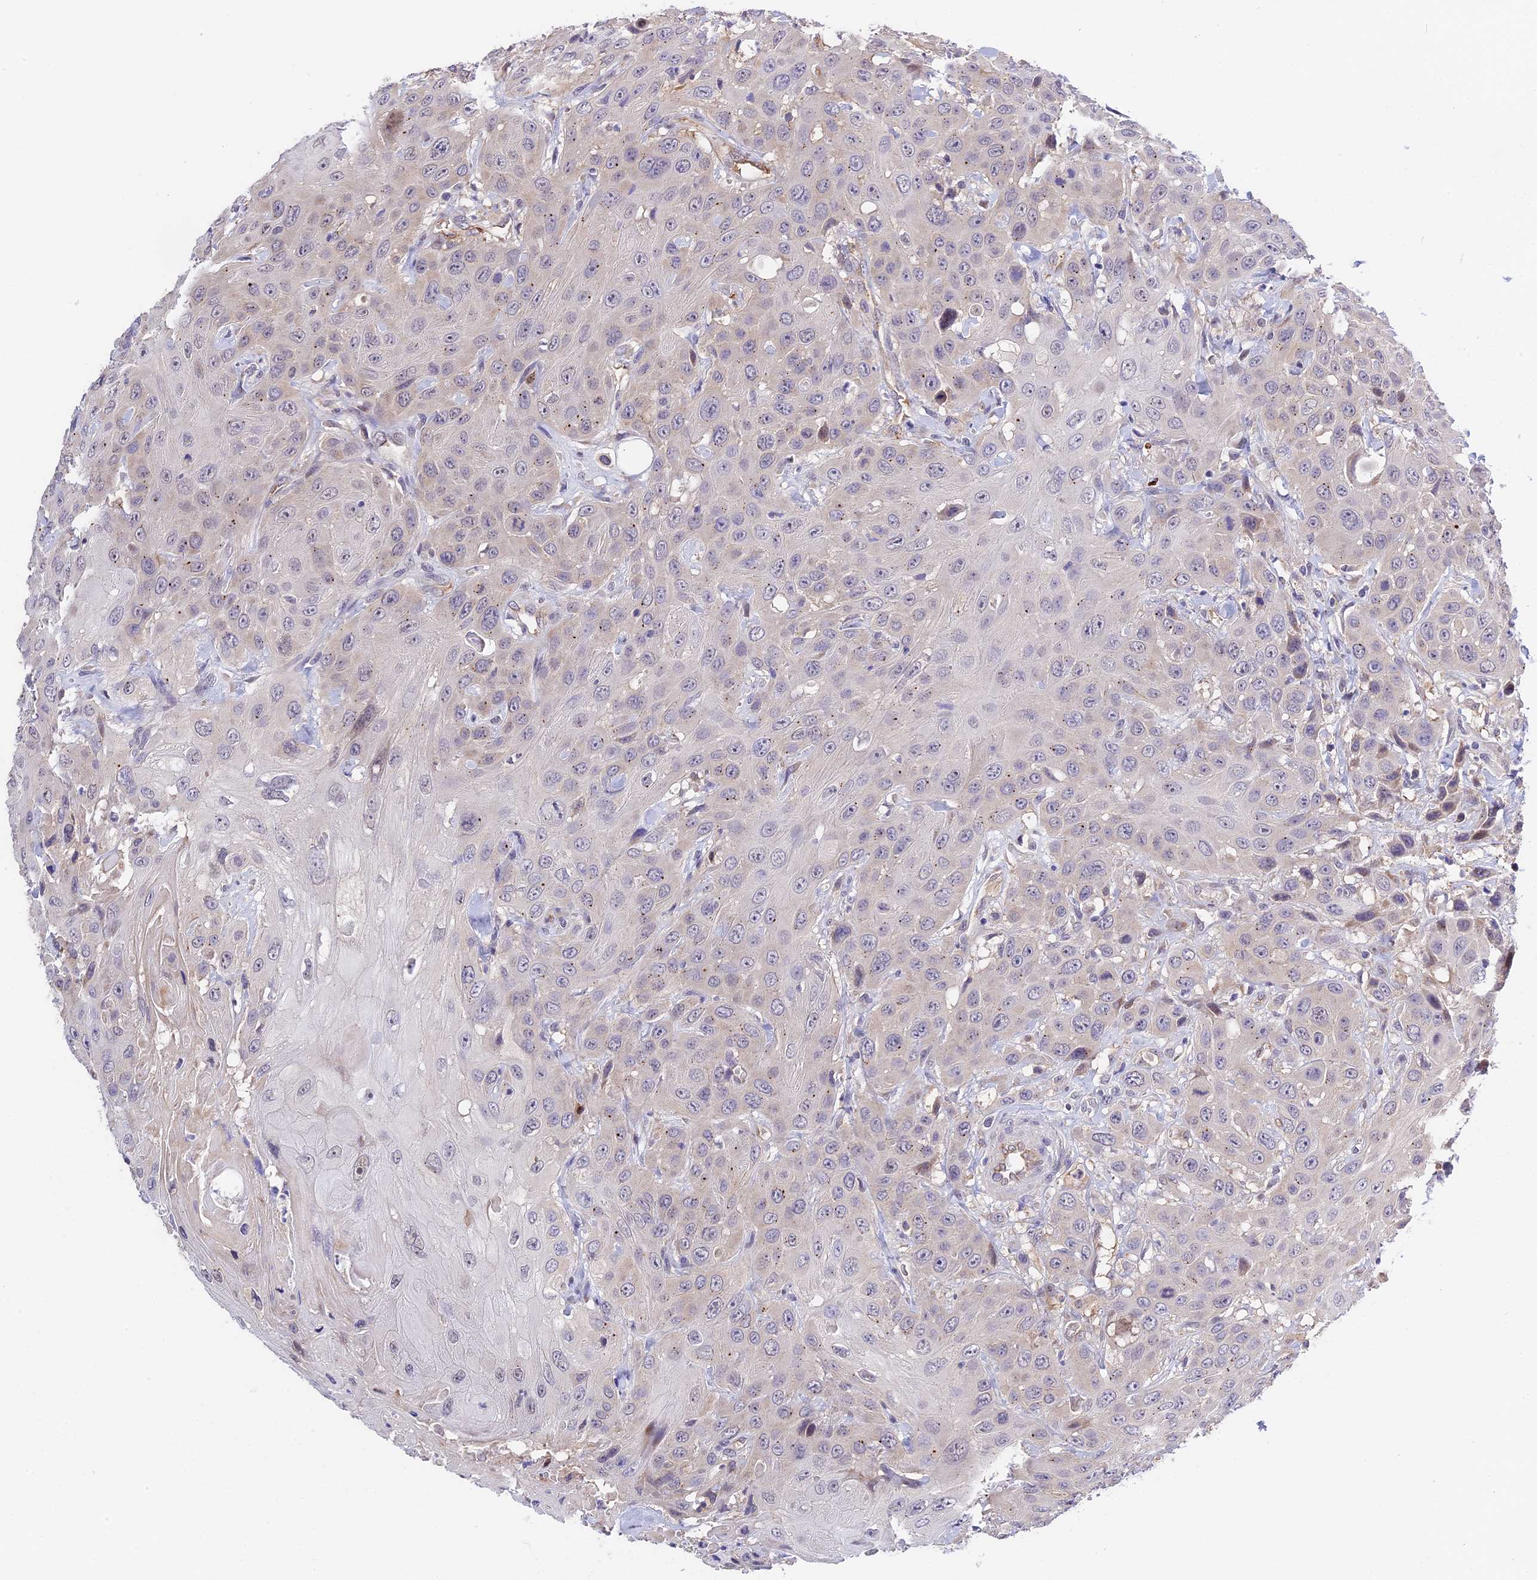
{"staining": {"intensity": "negative", "quantity": "none", "location": "none"}, "tissue": "head and neck cancer", "cell_type": "Tumor cells", "image_type": "cancer", "snomed": [{"axis": "morphology", "description": "Squamous cell carcinoma, NOS"}, {"axis": "topography", "description": "Head-Neck"}], "caption": "High power microscopy photomicrograph of an IHC image of head and neck cancer (squamous cell carcinoma), revealing no significant staining in tumor cells.", "gene": "MFSD2A", "patient": {"sex": "male", "age": 81}}